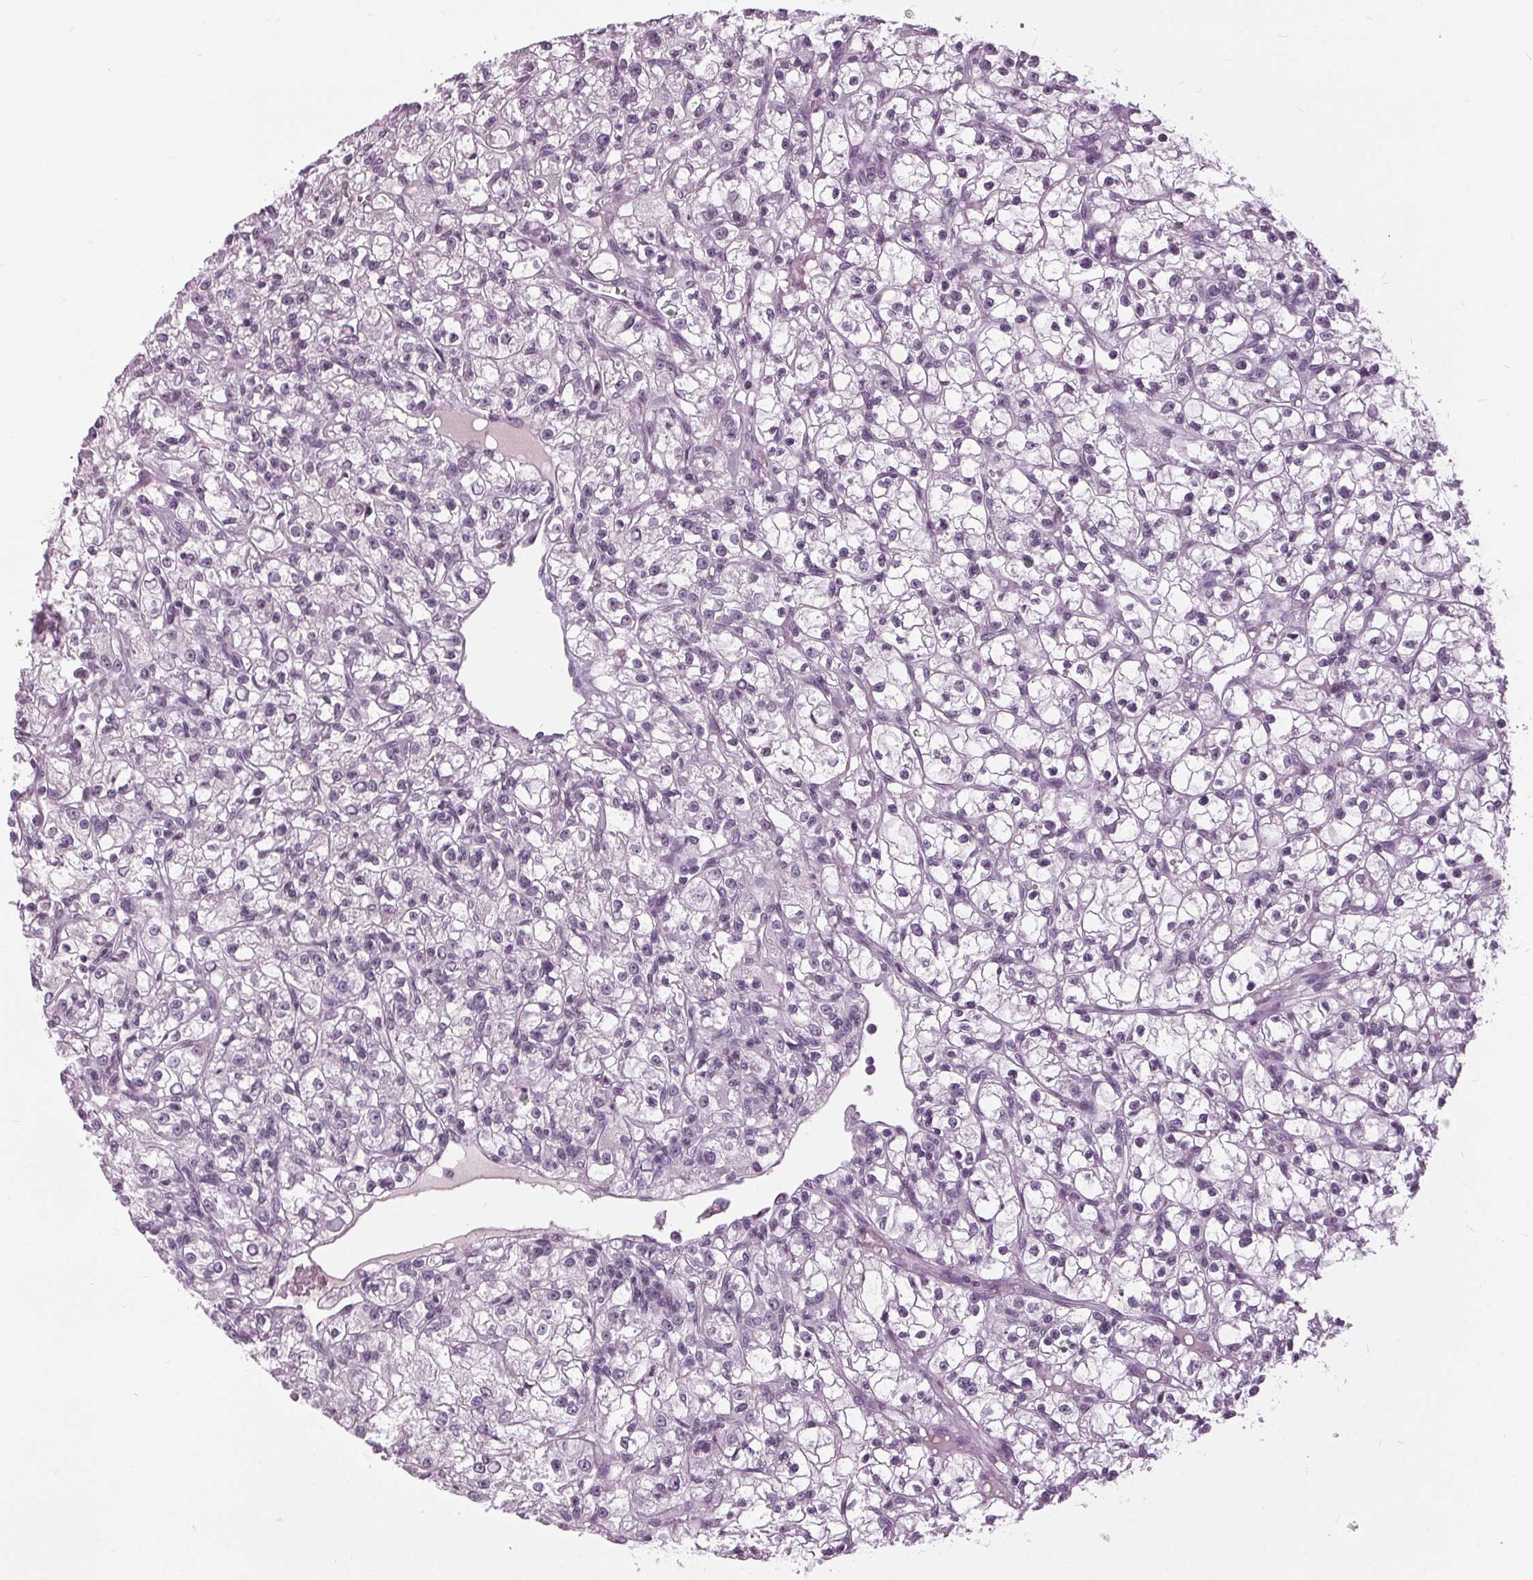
{"staining": {"intensity": "negative", "quantity": "none", "location": "none"}, "tissue": "renal cancer", "cell_type": "Tumor cells", "image_type": "cancer", "snomed": [{"axis": "morphology", "description": "Adenocarcinoma, NOS"}, {"axis": "topography", "description": "Kidney"}], "caption": "Tumor cells show no significant protein staining in renal cancer. (DAB IHC visualized using brightfield microscopy, high magnification).", "gene": "SLC9A4", "patient": {"sex": "female", "age": 59}}